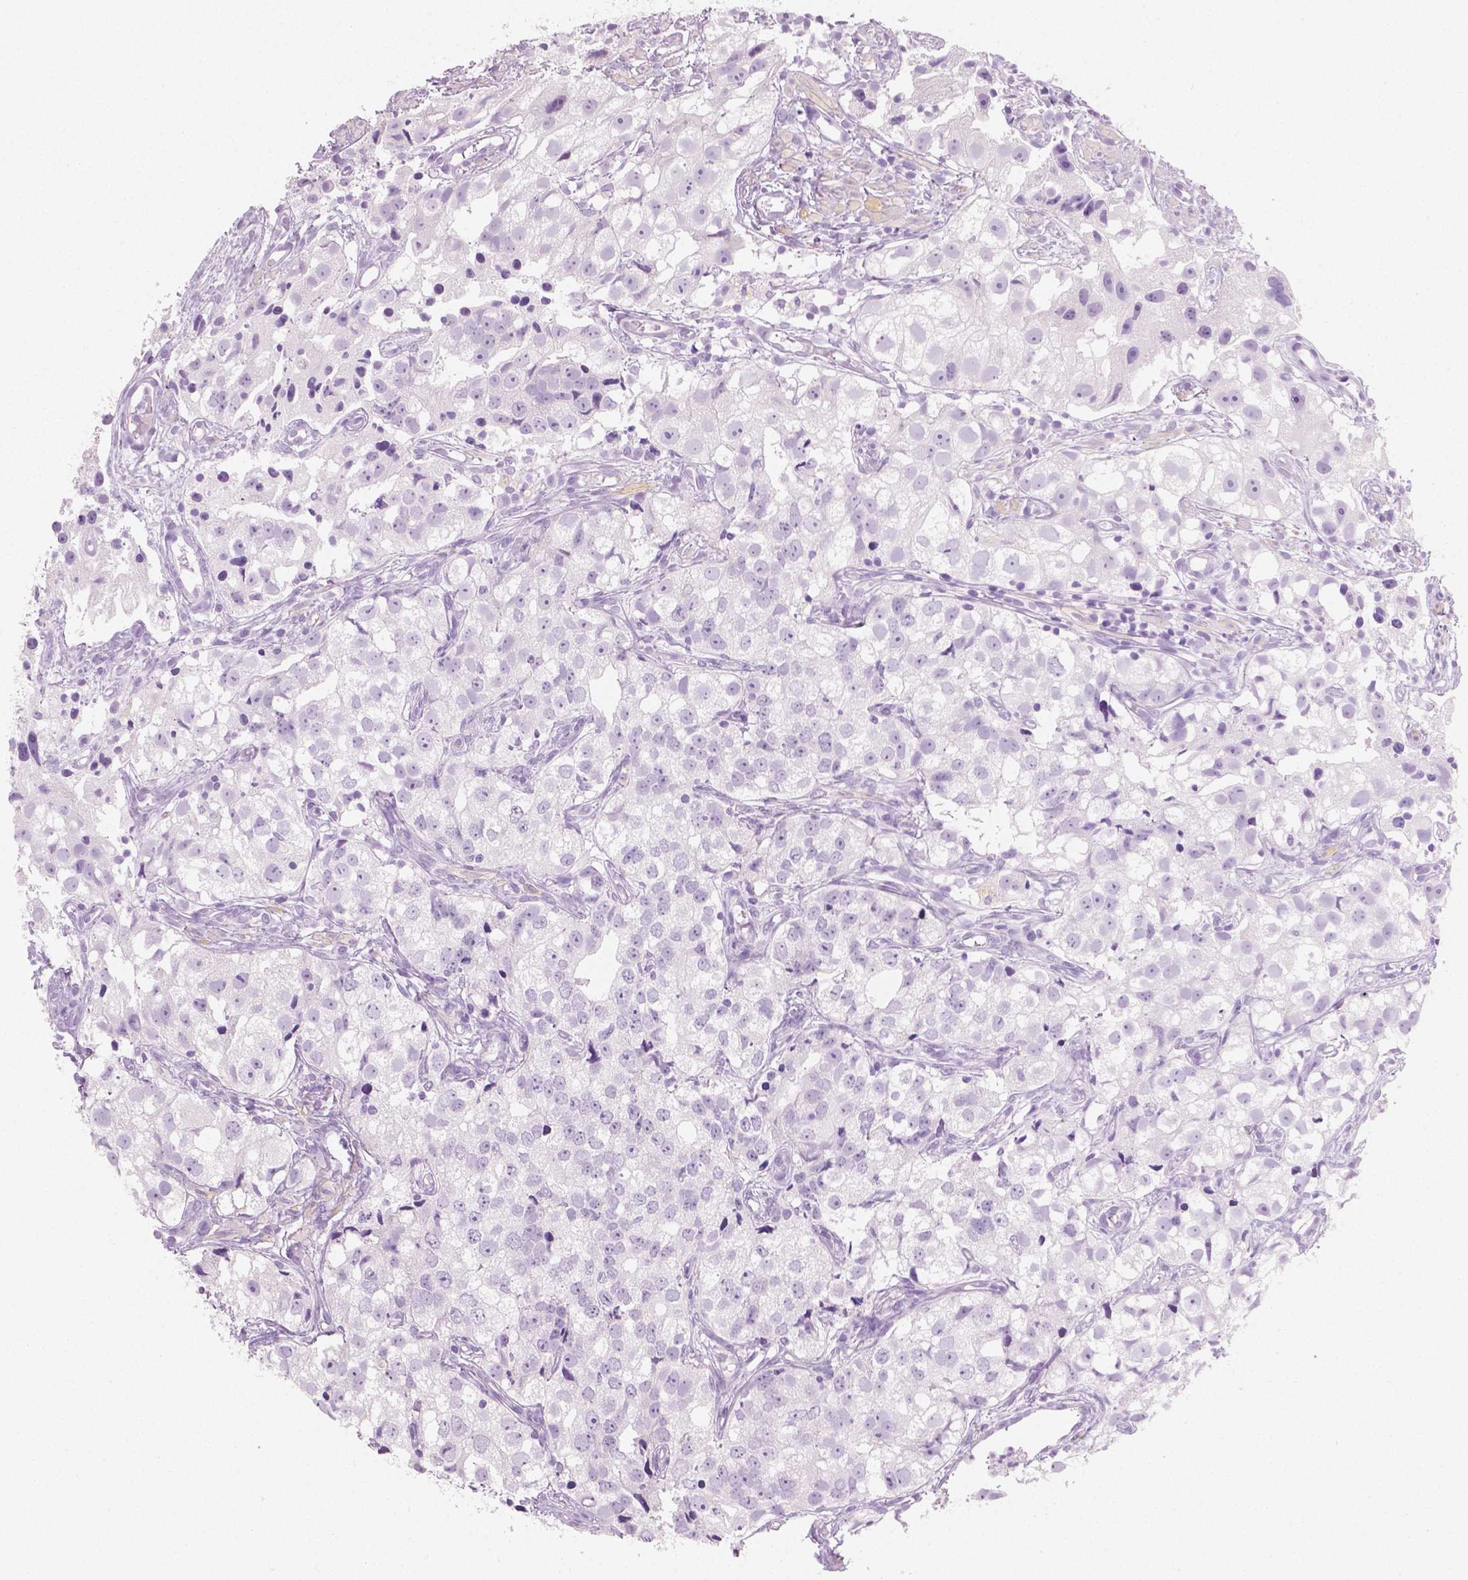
{"staining": {"intensity": "negative", "quantity": "none", "location": "none"}, "tissue": "prostate cancer", "cell_type": "Tumor cells", "image_type": "cancer", "snomed": [{"axis": "morphology", "description": "Adenocarcinoma, High grade"}, {"axis": "topography", "description": "Prostate"}], "caption": "This image is of prostate cancer (adenocarcinoma (high-grade)) stained with IHC to label a protein in brown with the nuclei are counter-stained blue. There is no positivity in tumor cells.", "gene": "PLIN4", "patient": {"sex": "male", "age": 68}}